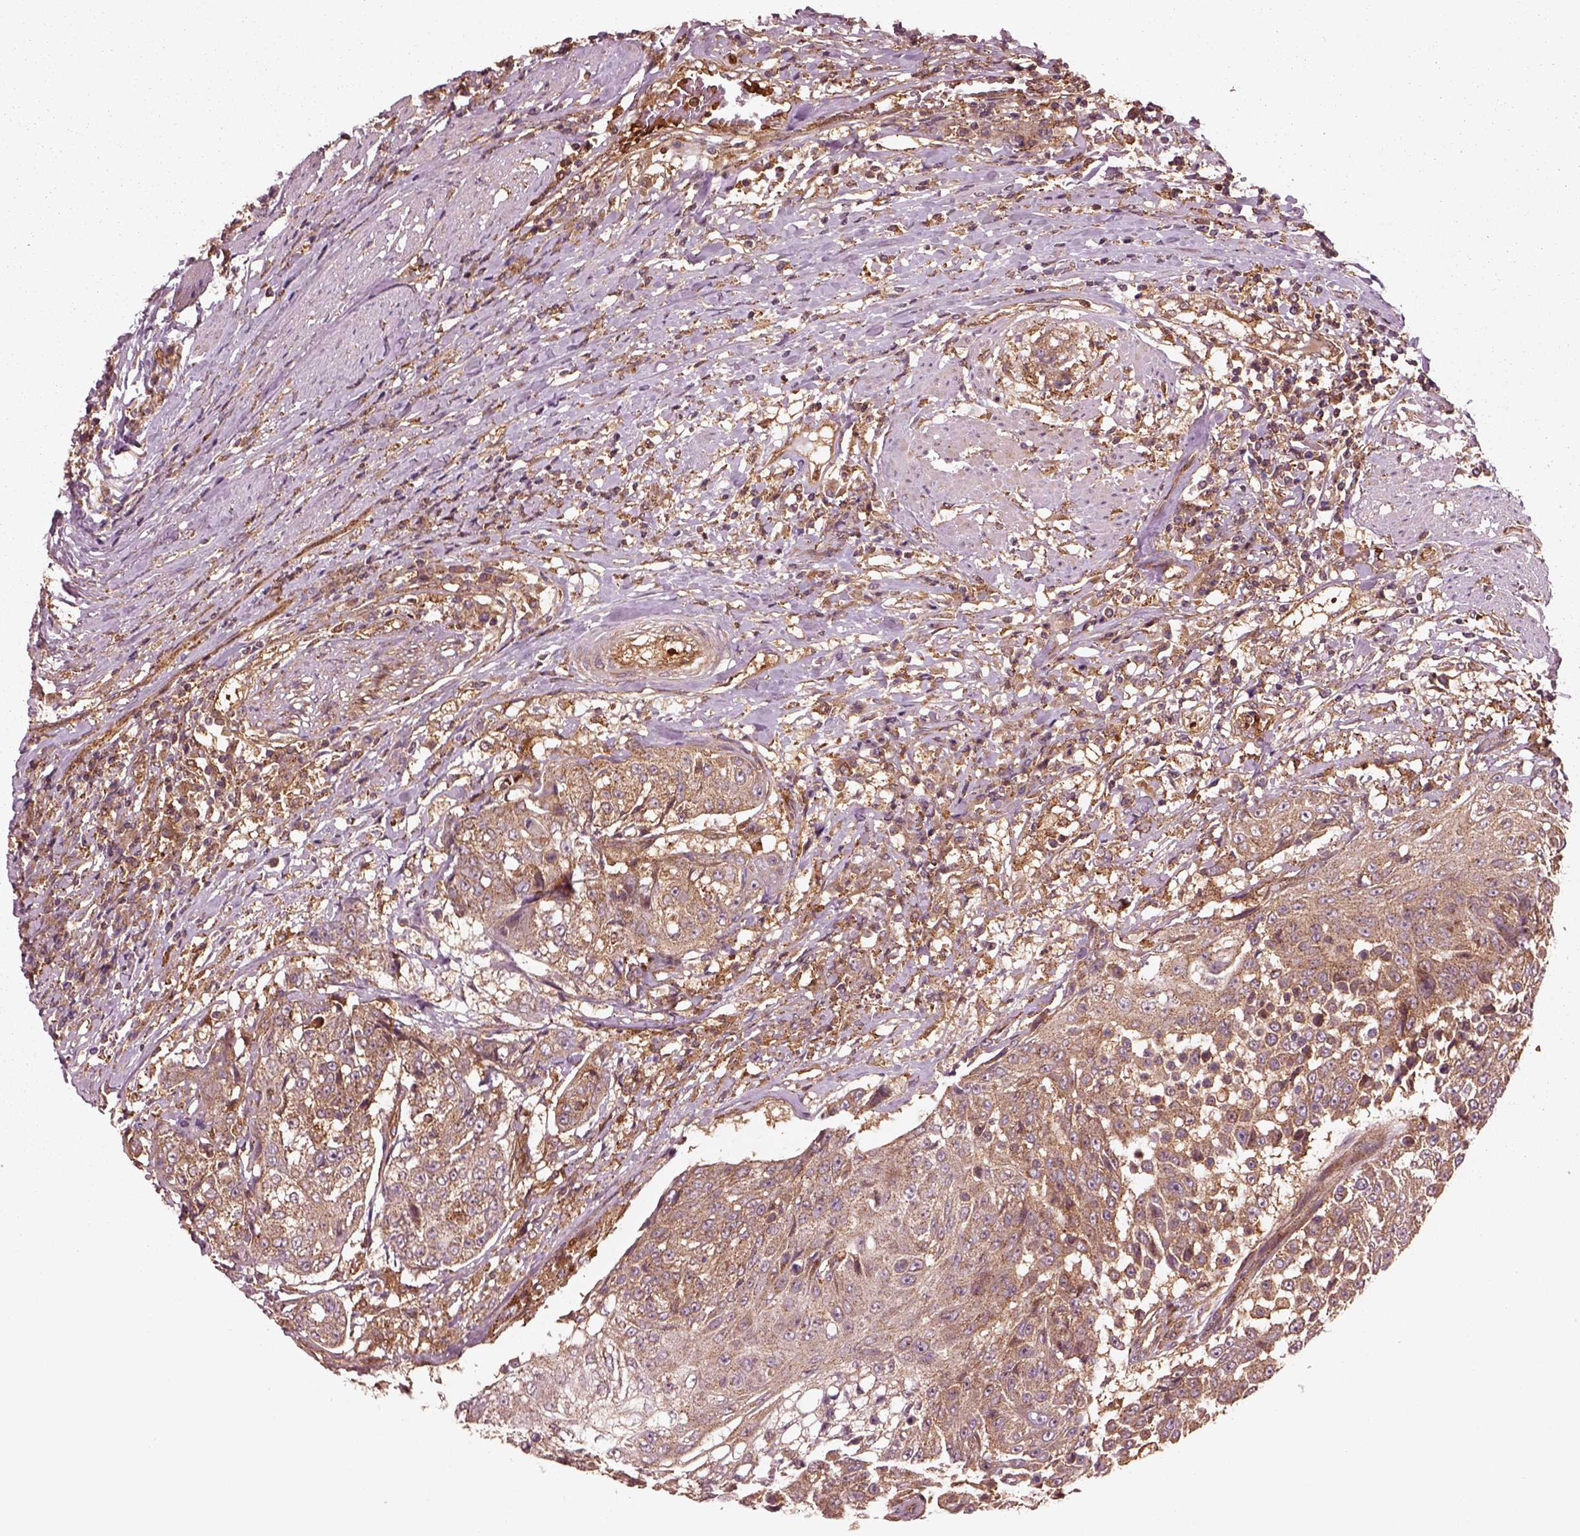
{"staining": {"intensity": "moderate", "quantity": "<25%", "location": "cytoplasmic/membranous"}, "tissue": "urothelial cancer", "cell_type": "Tumor cells", "image_type": "cancer", "snomed": [{"axis": "morphology", "description": "Urothelial carcinoma, High grade"}, {"axis": "topography", "description": "Urinary bladder"}], "caption": "Moderate cytoplasmic/membranous protein staining is seen in approximately <25% of tumor cells in urothelial cancer.", "gene": "WASHC2A", "patient": {"sex": "female", "age": 63}}